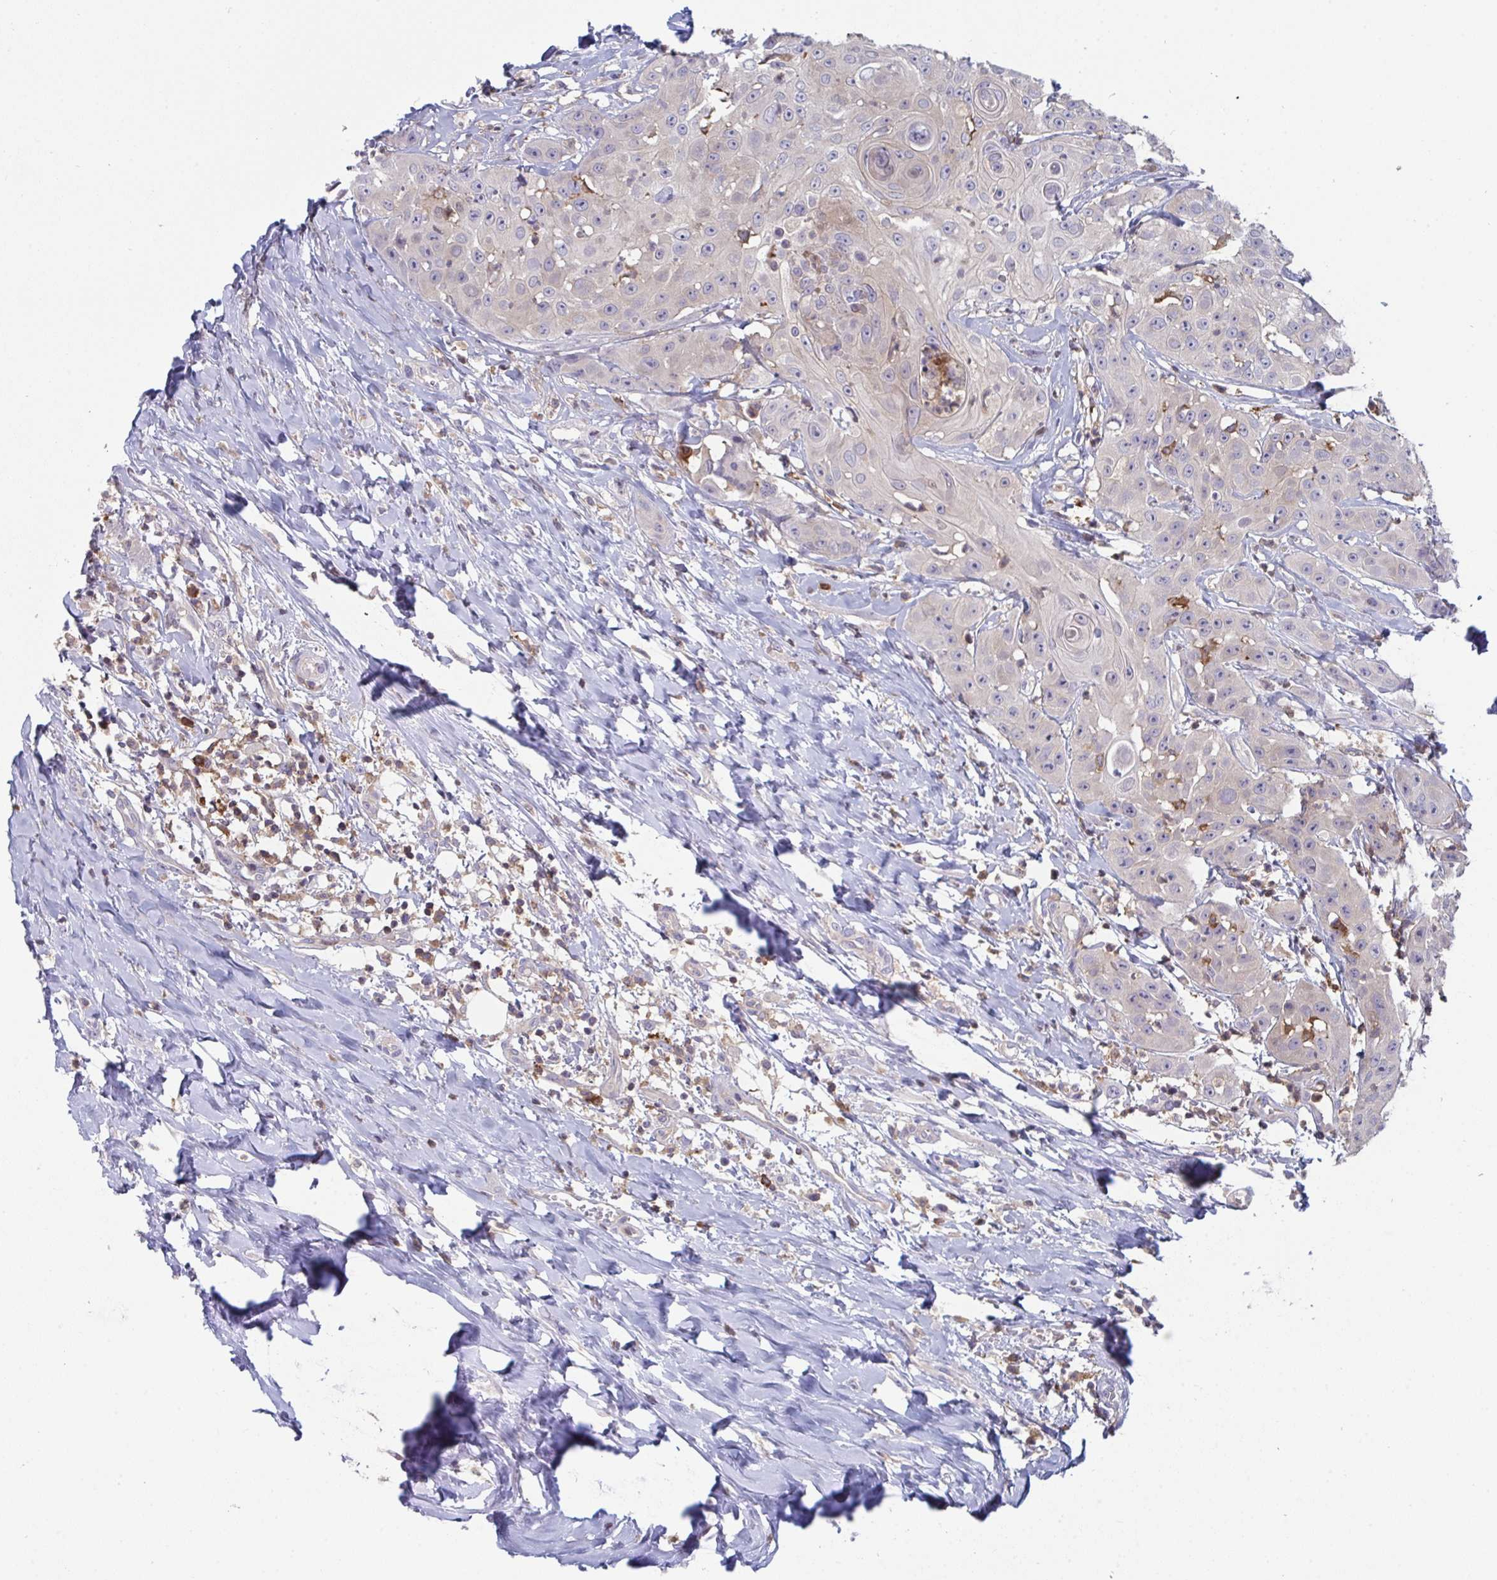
{"staining": {"intensity": "negative", "quantity": "none", "location": "none"}, "tissue": "head and neck cancer", "cell_type": "Tumor cells", "image_type": "cancer", "snomed": [{"axis": "morphology", "description": "Squamous cell carcinoma, NOS"}, {"axis": "topography", "description": "Head-Neck"}], "caption": "Immunohistochemistry (IHC) of squamous cell carcinoma (head and neck) displays no expression in tumor cells. (IHC, brightfield microscopy, high magnification).", "gene": "DISP2", "patient": {"sex": "male", "age": 83}}